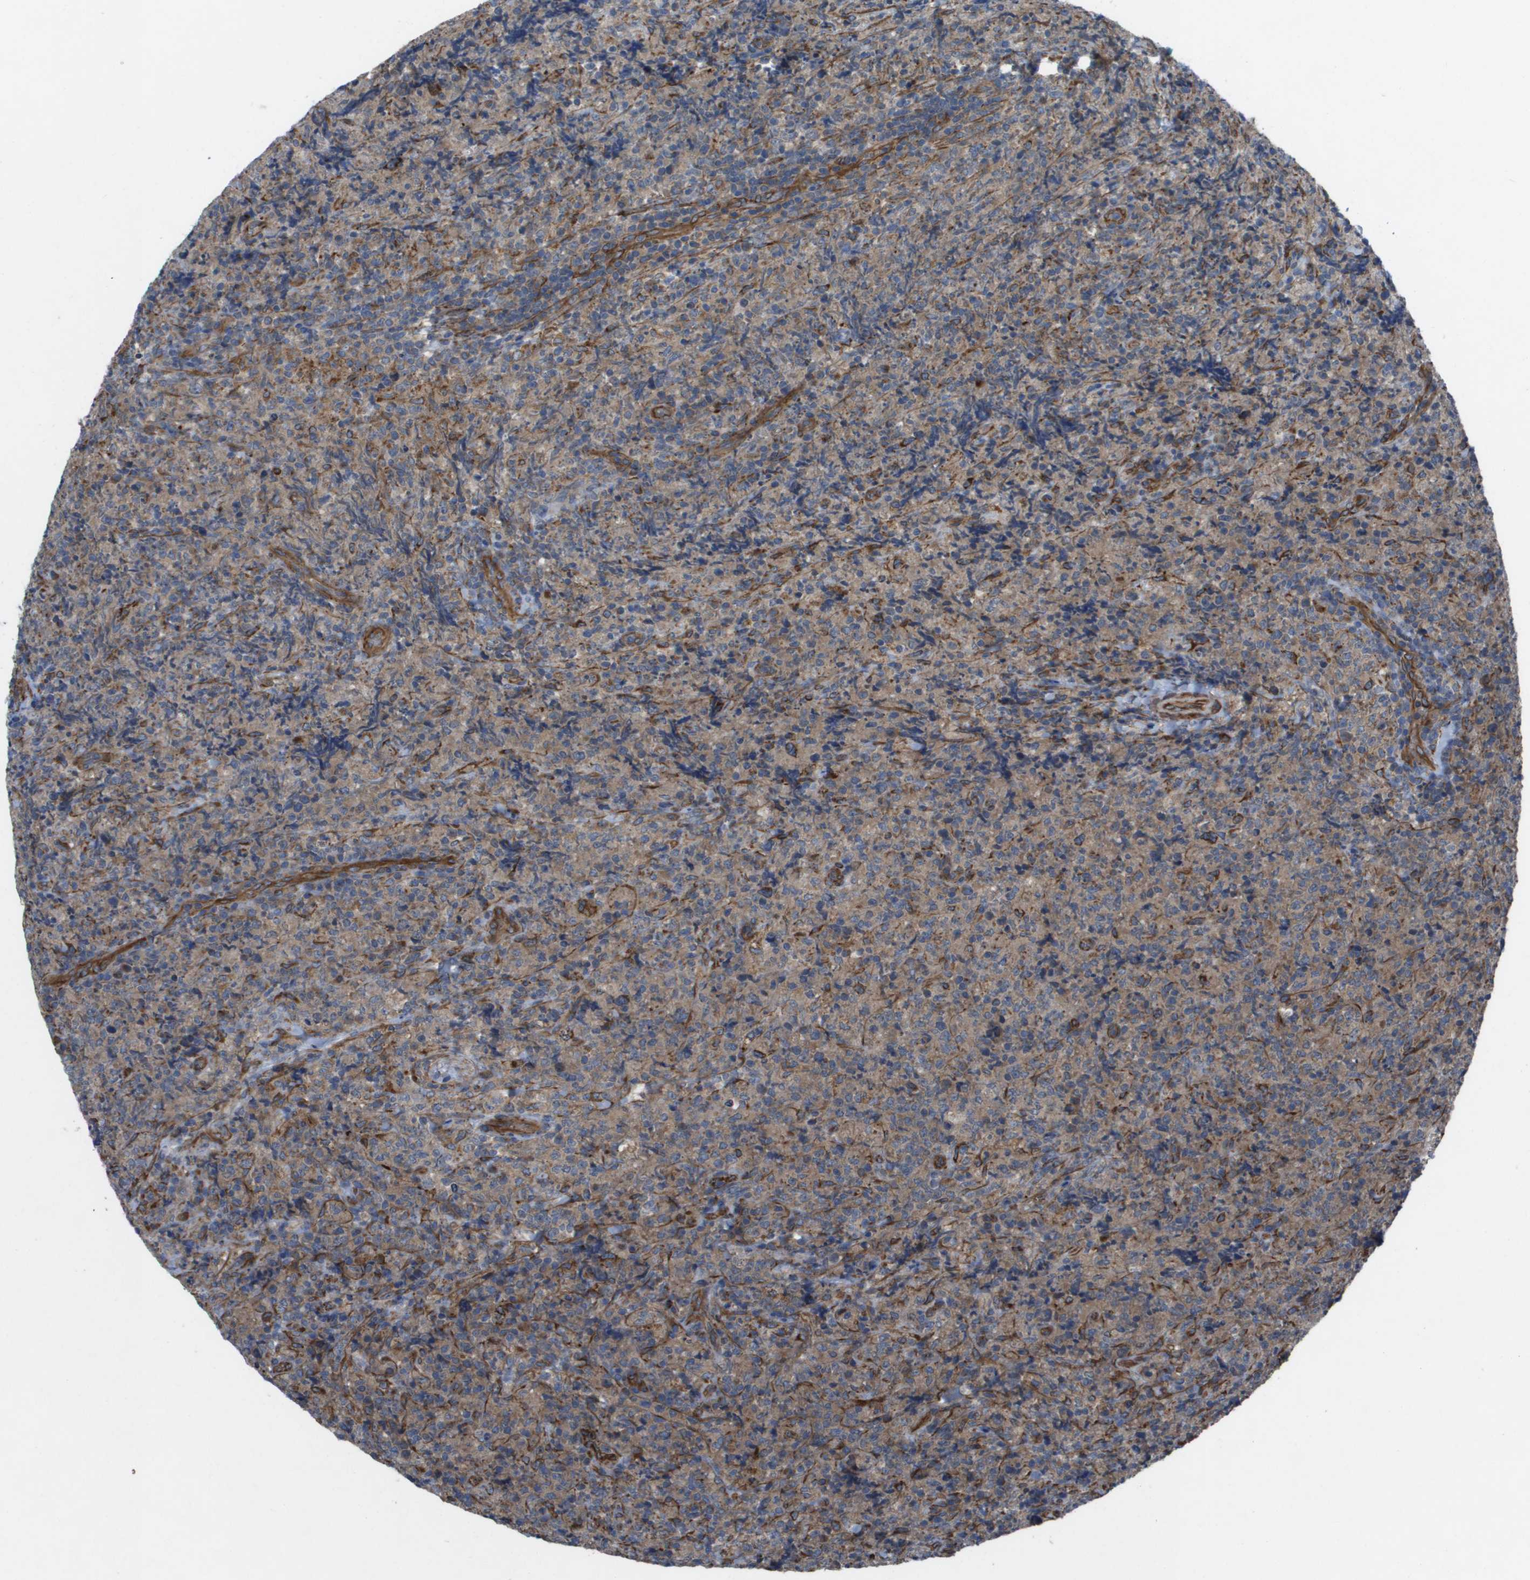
{"staining": {"intensity": "weak", "quantity": "25%-75%", "location": "cytoplasmic/membranous"}, "tissue": "lymphoma", "cell_type": "Tumor cells", "image_type": "cancer", "snomed": [{"axis": "morphology", "description": "Malignant lymphoma, non-Hodgkin's type, High grade"}, {"axis": "topography", "description": "Tonsil"}], "caption": "A brown stain labels weak cytoplasmic/membranous positivity of a protein in human lymphoma tumor cells. (IHC, brightfield microscopy, high magnification).", "gene": "SLC6A9", "patient": {"sex": "female", "age": 36}}